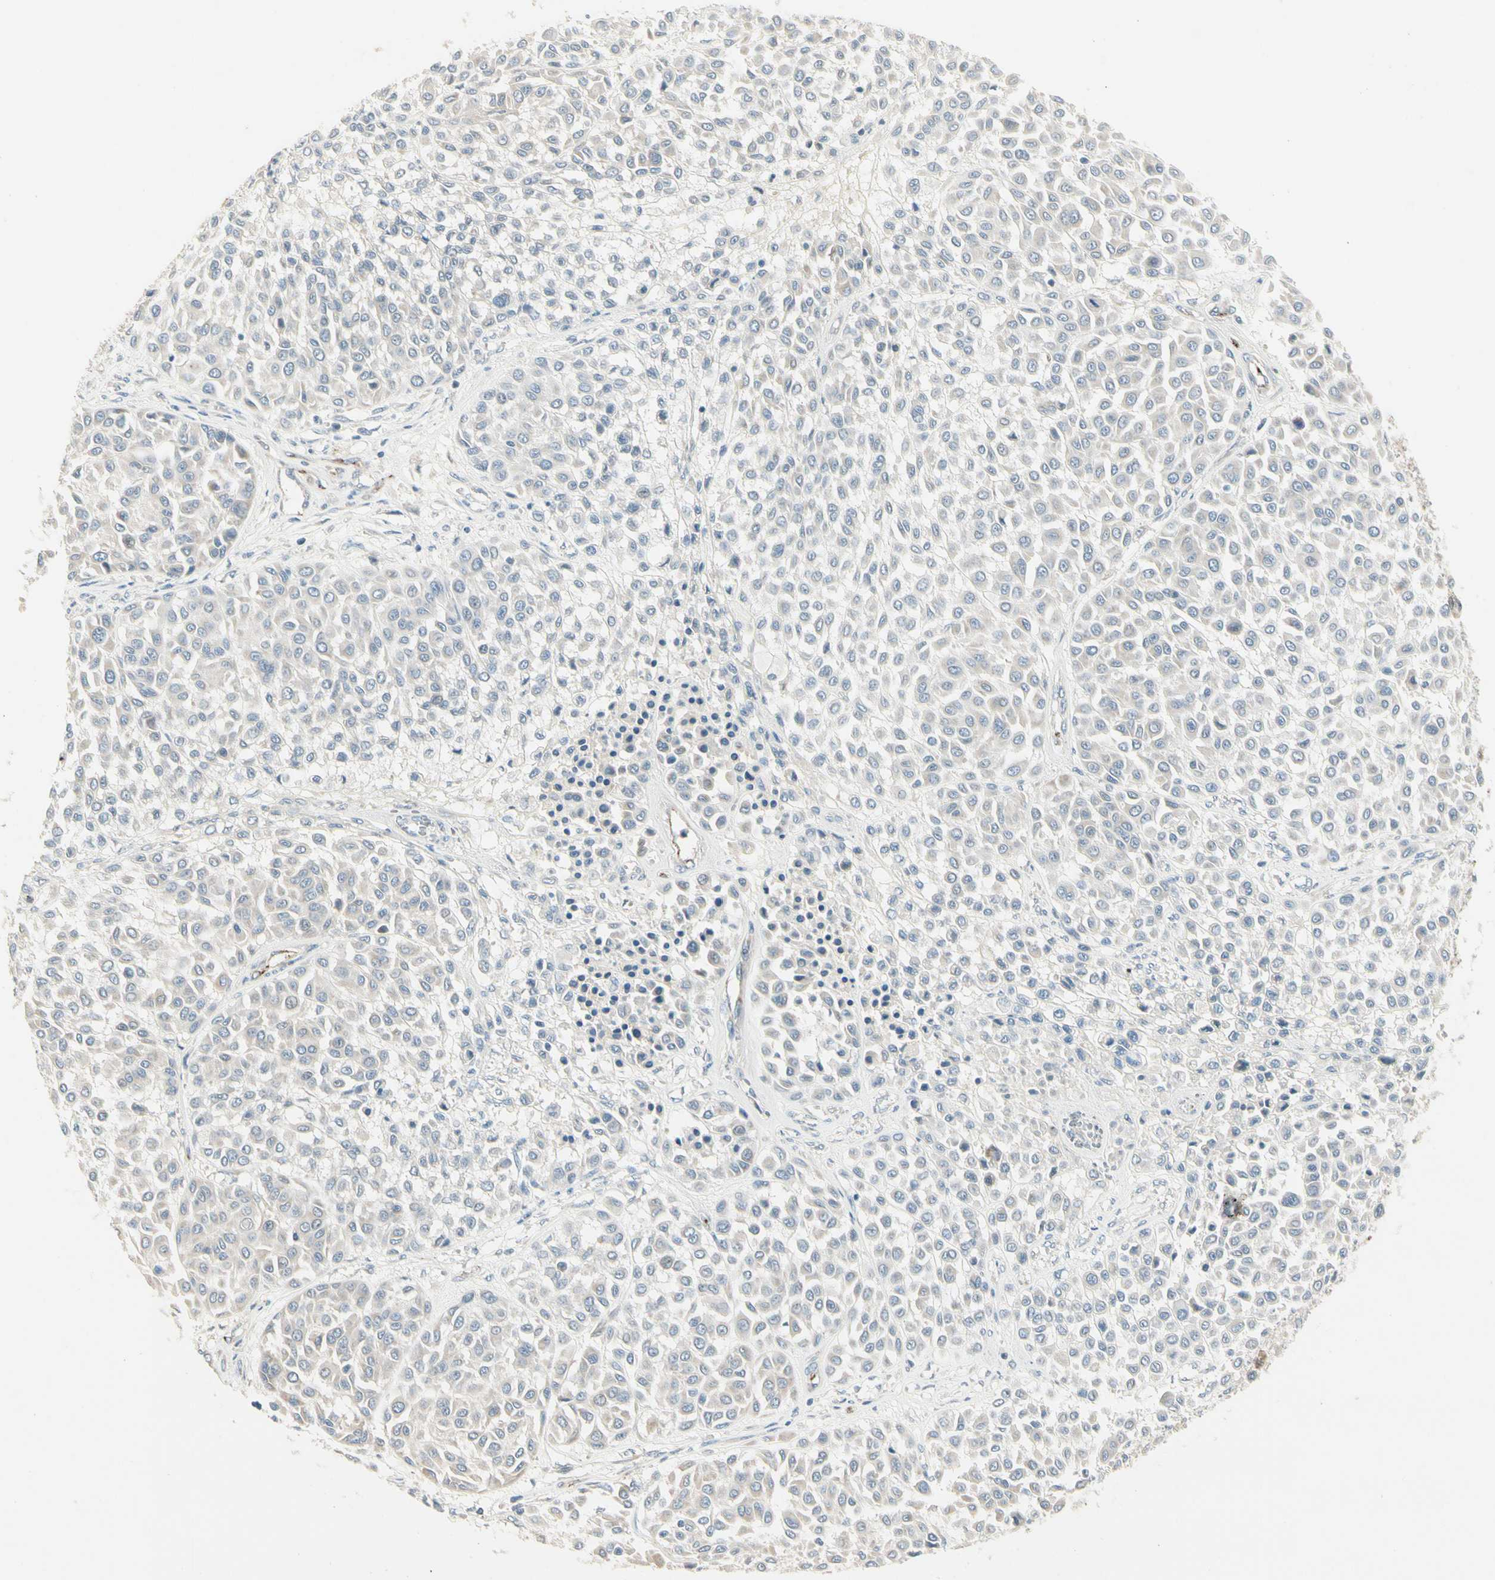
{"staining": {"intensity": "weak", "quantity": "<25%", "location": "cytoplasmic/membranous"}, "tissue": "melanoma", "cell_type": "Tumor cells", "image_type": "cancer", "snomed": [{"axis": "morphology", "description": "Malignant melanoma, Metastatic site"}, {"axis": "topography", "description": "Soft tissue"}], "caption": "The micrograph reveals no staining of tumor cells in malignant melanoma (metastatic site).", "gene": "MANSC1", "patient": {"sex": "male", "age": 41}}